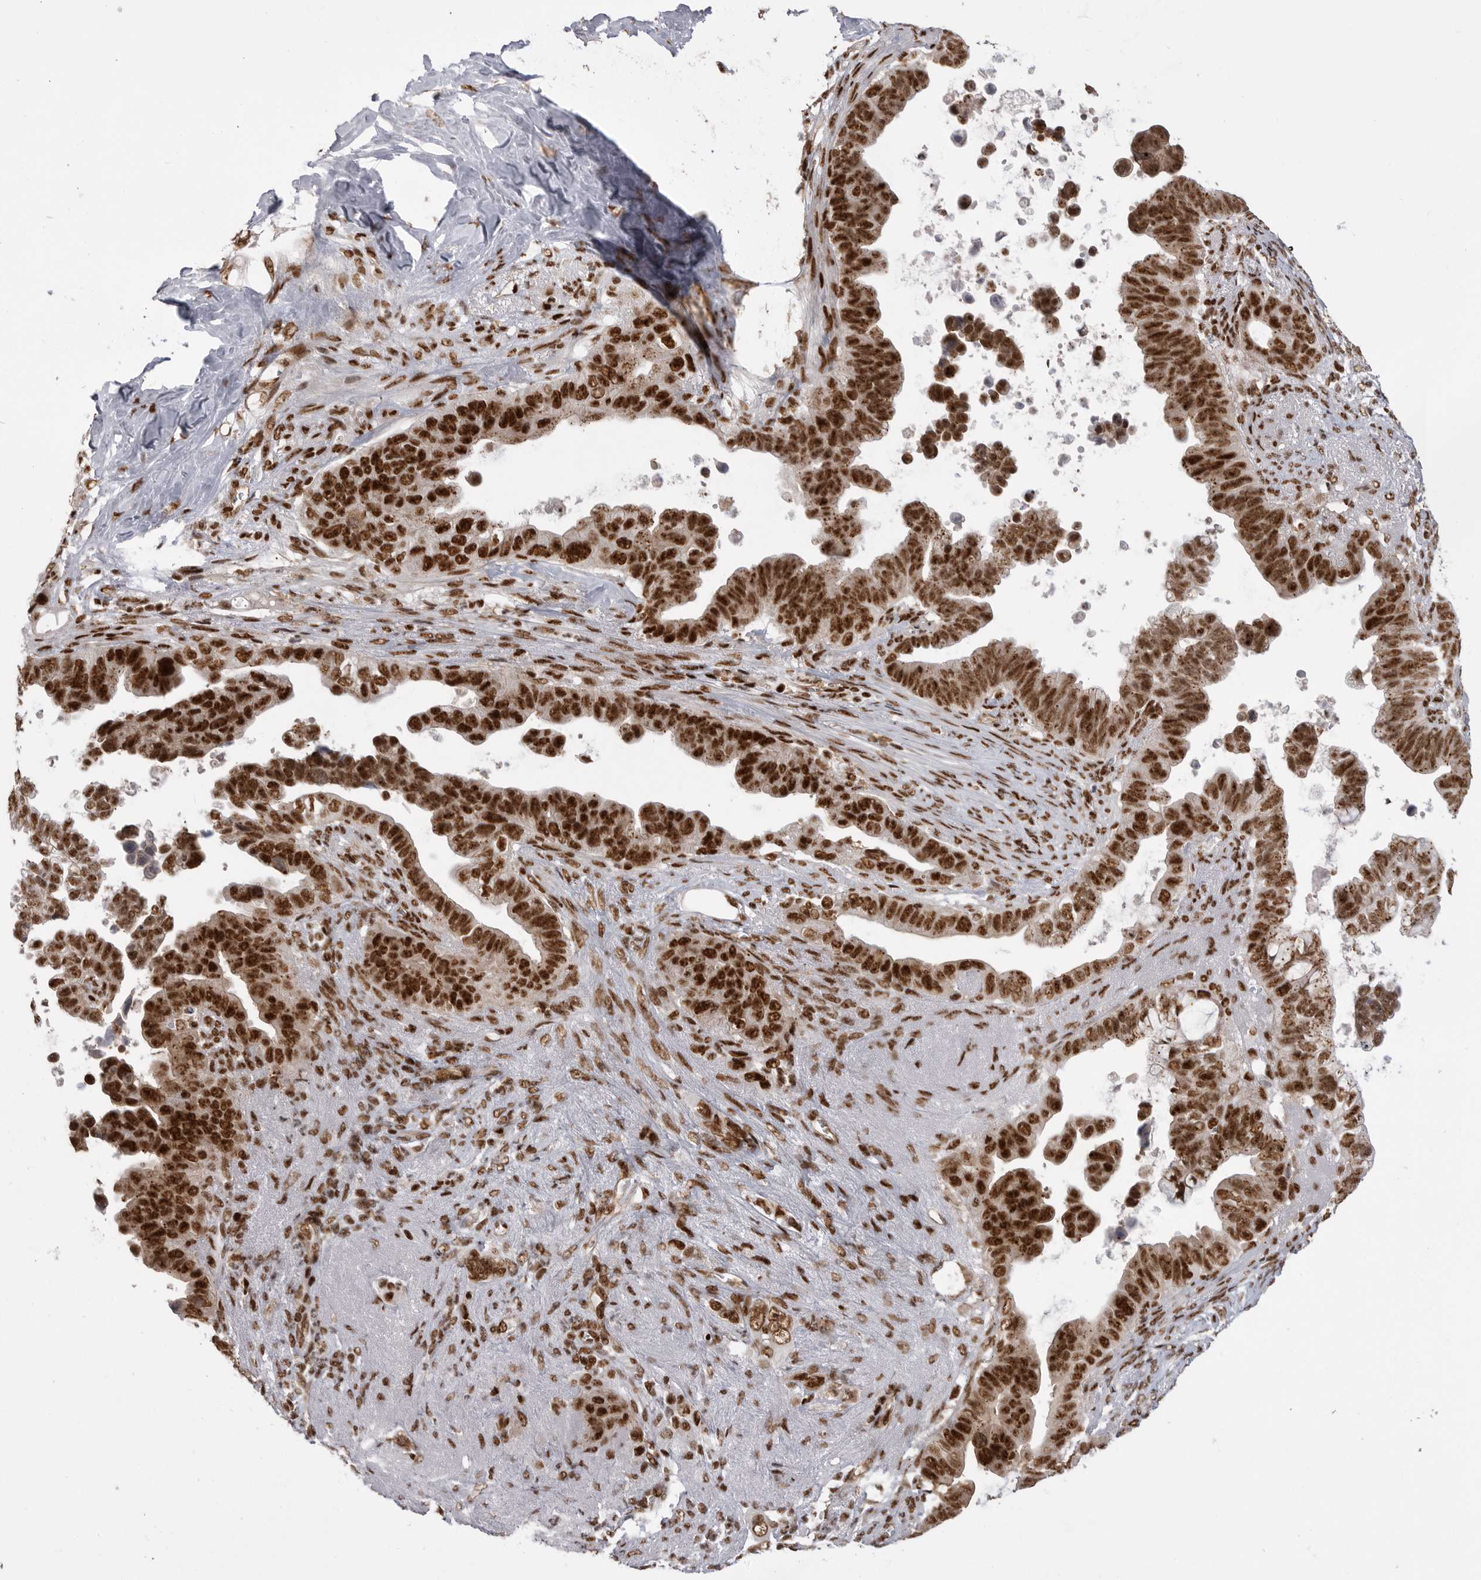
{"staining": {"intensity": "strong", "quantity": ">75%", "location": "nuclear"}, "tissue": "pancreatic cancer", "cell_type": "Tumor cells", "image_type": "cancer", "snomed": [{"axis": "morphology", "description": "Adenocarcinoma, NOS"}, {"axis": "topography", "description": "Pancreas"}], "caption": "Immunohistochemistry staining of pancreatic adenocarcinoma, which demonstrates high levels of strong nuclear positivity in about >75% of tumor cells indicating strong nuclear protein expression. The staining was performed using DAB (3,3'-diaminobenzidine) (brown) for protein detection and nuclei were counterstained in hematoxylin (blue).", "gene": "PPP1R8", "patient": {"sex": "female", "age": 72}}